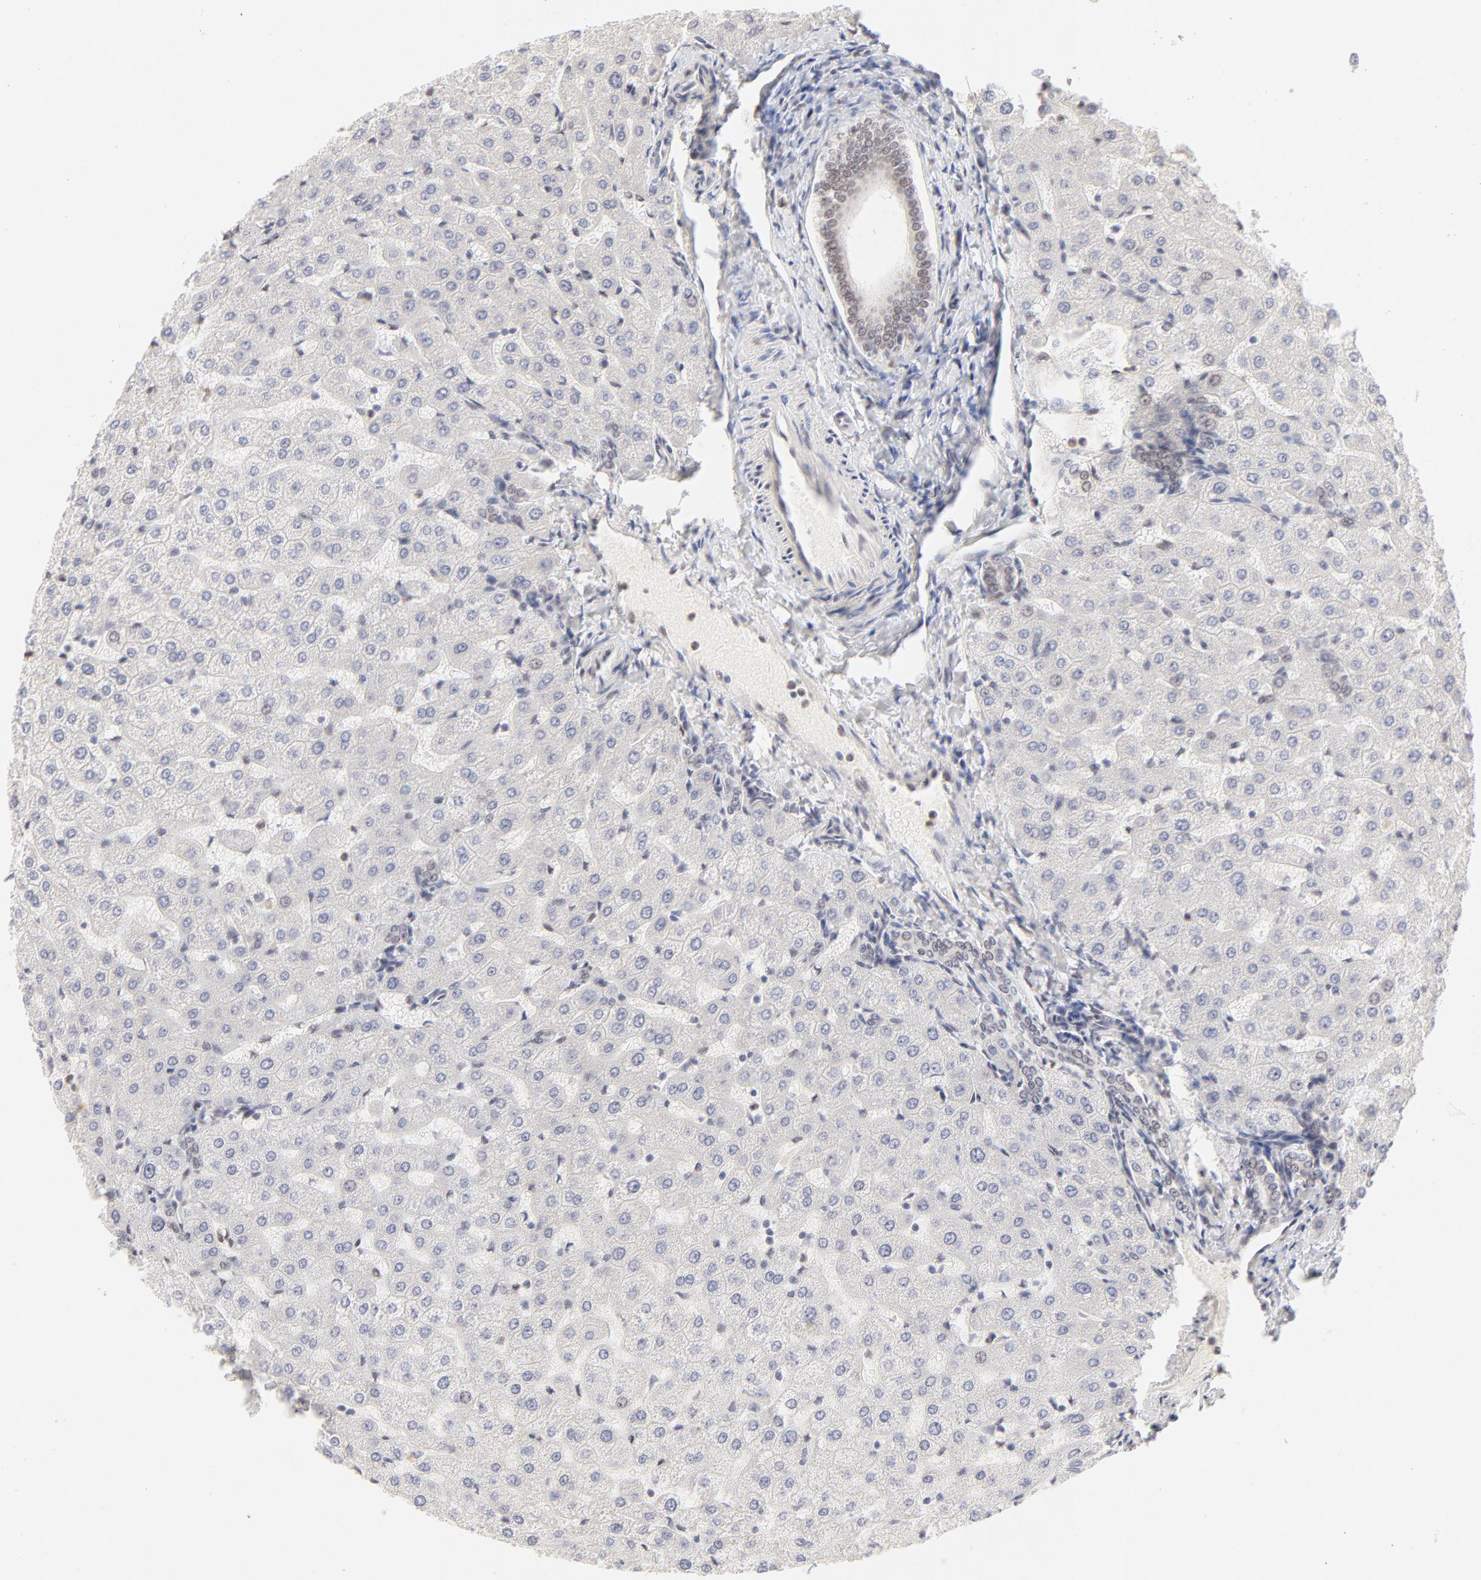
{"staining": {"intensity": "weak", "quantity": "<25%", "location": "nuclear"}, "tissue": "liver", "cell_type": "Cholangiocytes", "image_type": "normal", "snomed": [{"axis": "morphology", "description": "Normal tissue, NOS"}, {"axis": "morphology", "description": "Fibrosis, NOS"}, {"axis": "topography", "description": "Liver"}], "caption": "The image demonstrates no significant expression in cholangiocytes of liver.", "gene": "PBX1", "patient": {"sex": "female", "age": 29}}